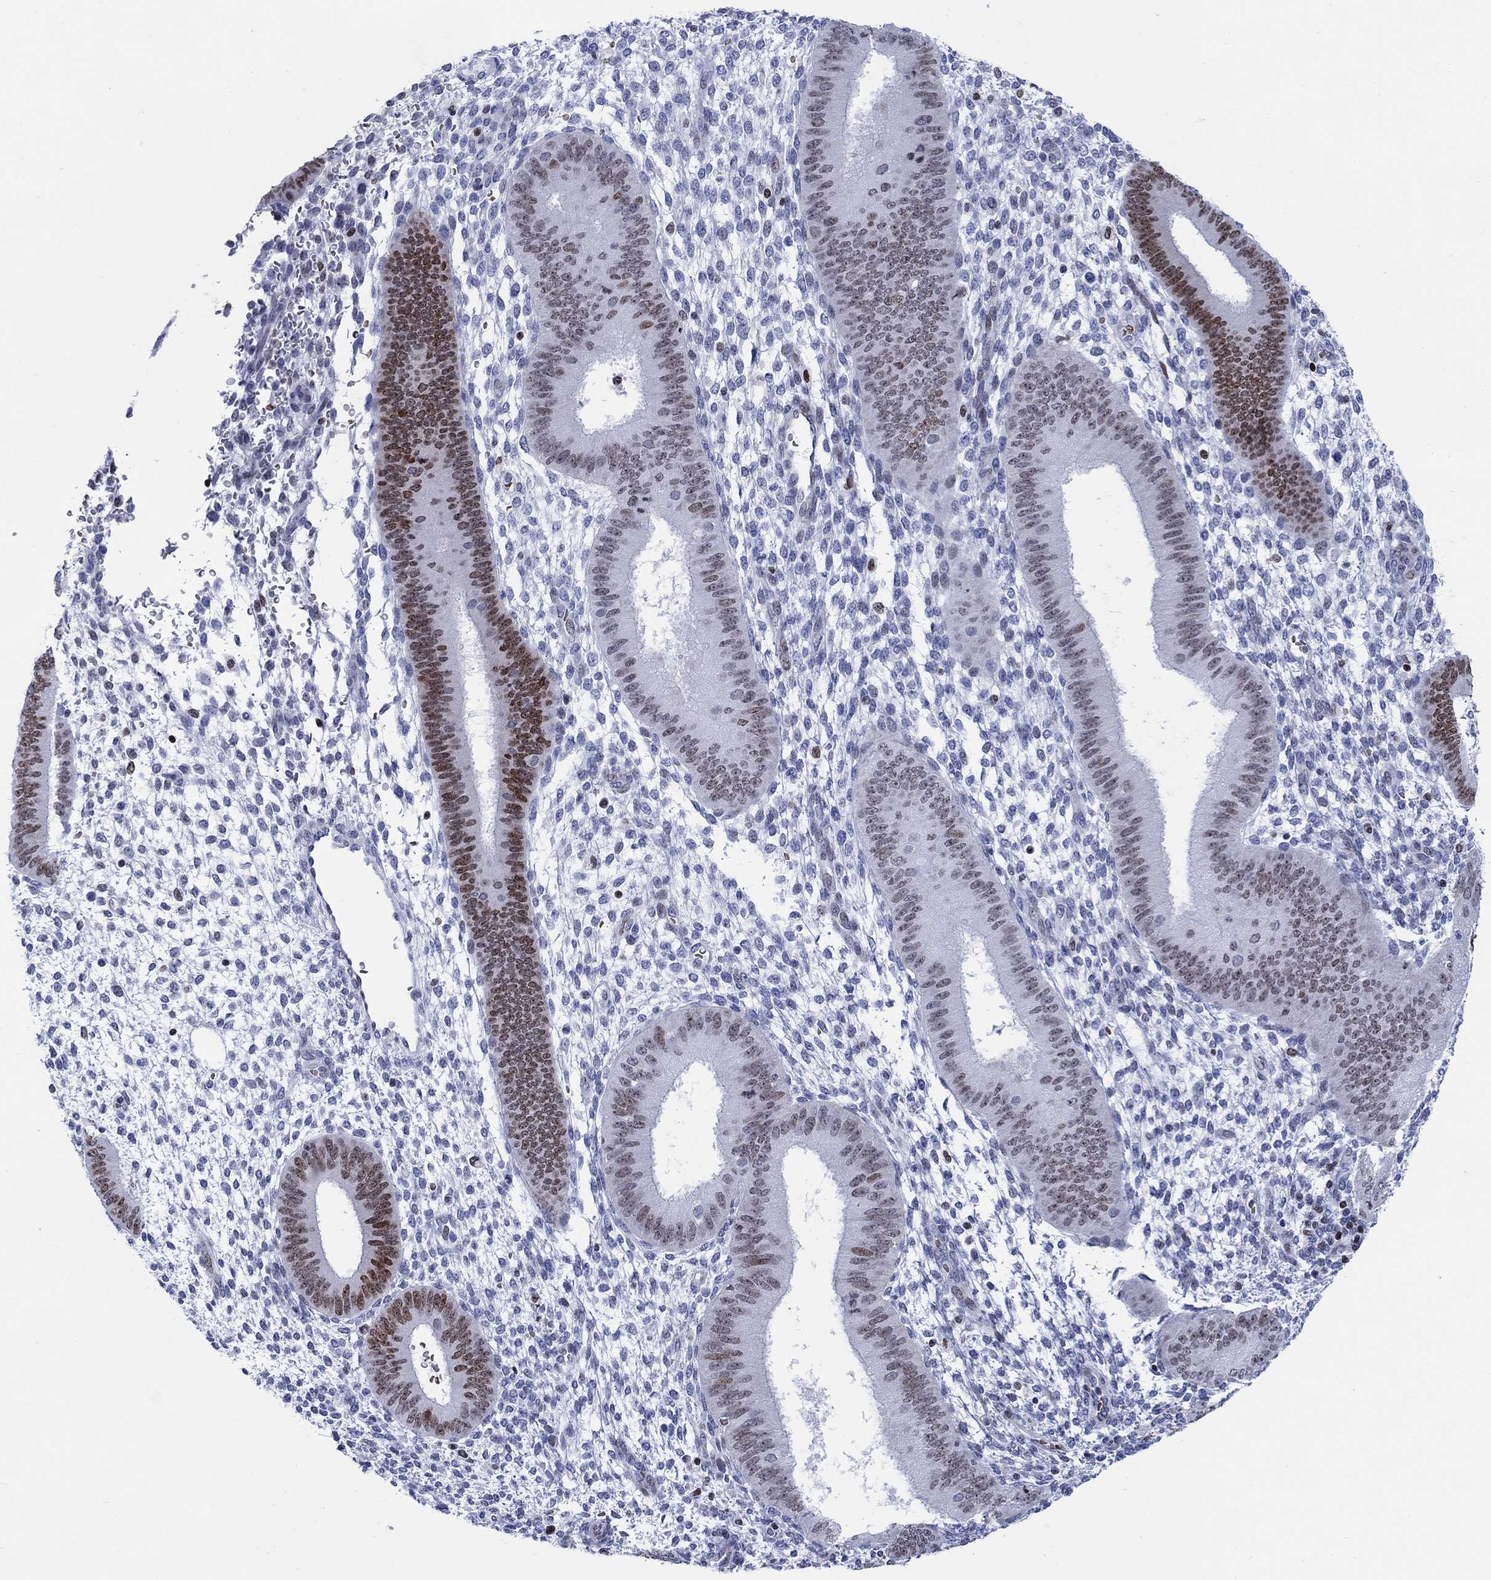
{"staining": {"intensity": "negative", "quantity": "none", "location": "none"}, "tissue": "endometrium", "cell_type": "Cells in endometrial stroma", "image_type": "normal", "snomed": [{"axis": "morphology", "description": "Normal tissue, NOS"}, {"axis": "topography", "description": "Endometrium"}], "caption": "This is an immunohistochemistry histopathology image of unremarkable endometrium. There is no expression in cells in endometrial stroma.", "gene": "HMGA1", "patient": {"sex": "female", "age": 39}}